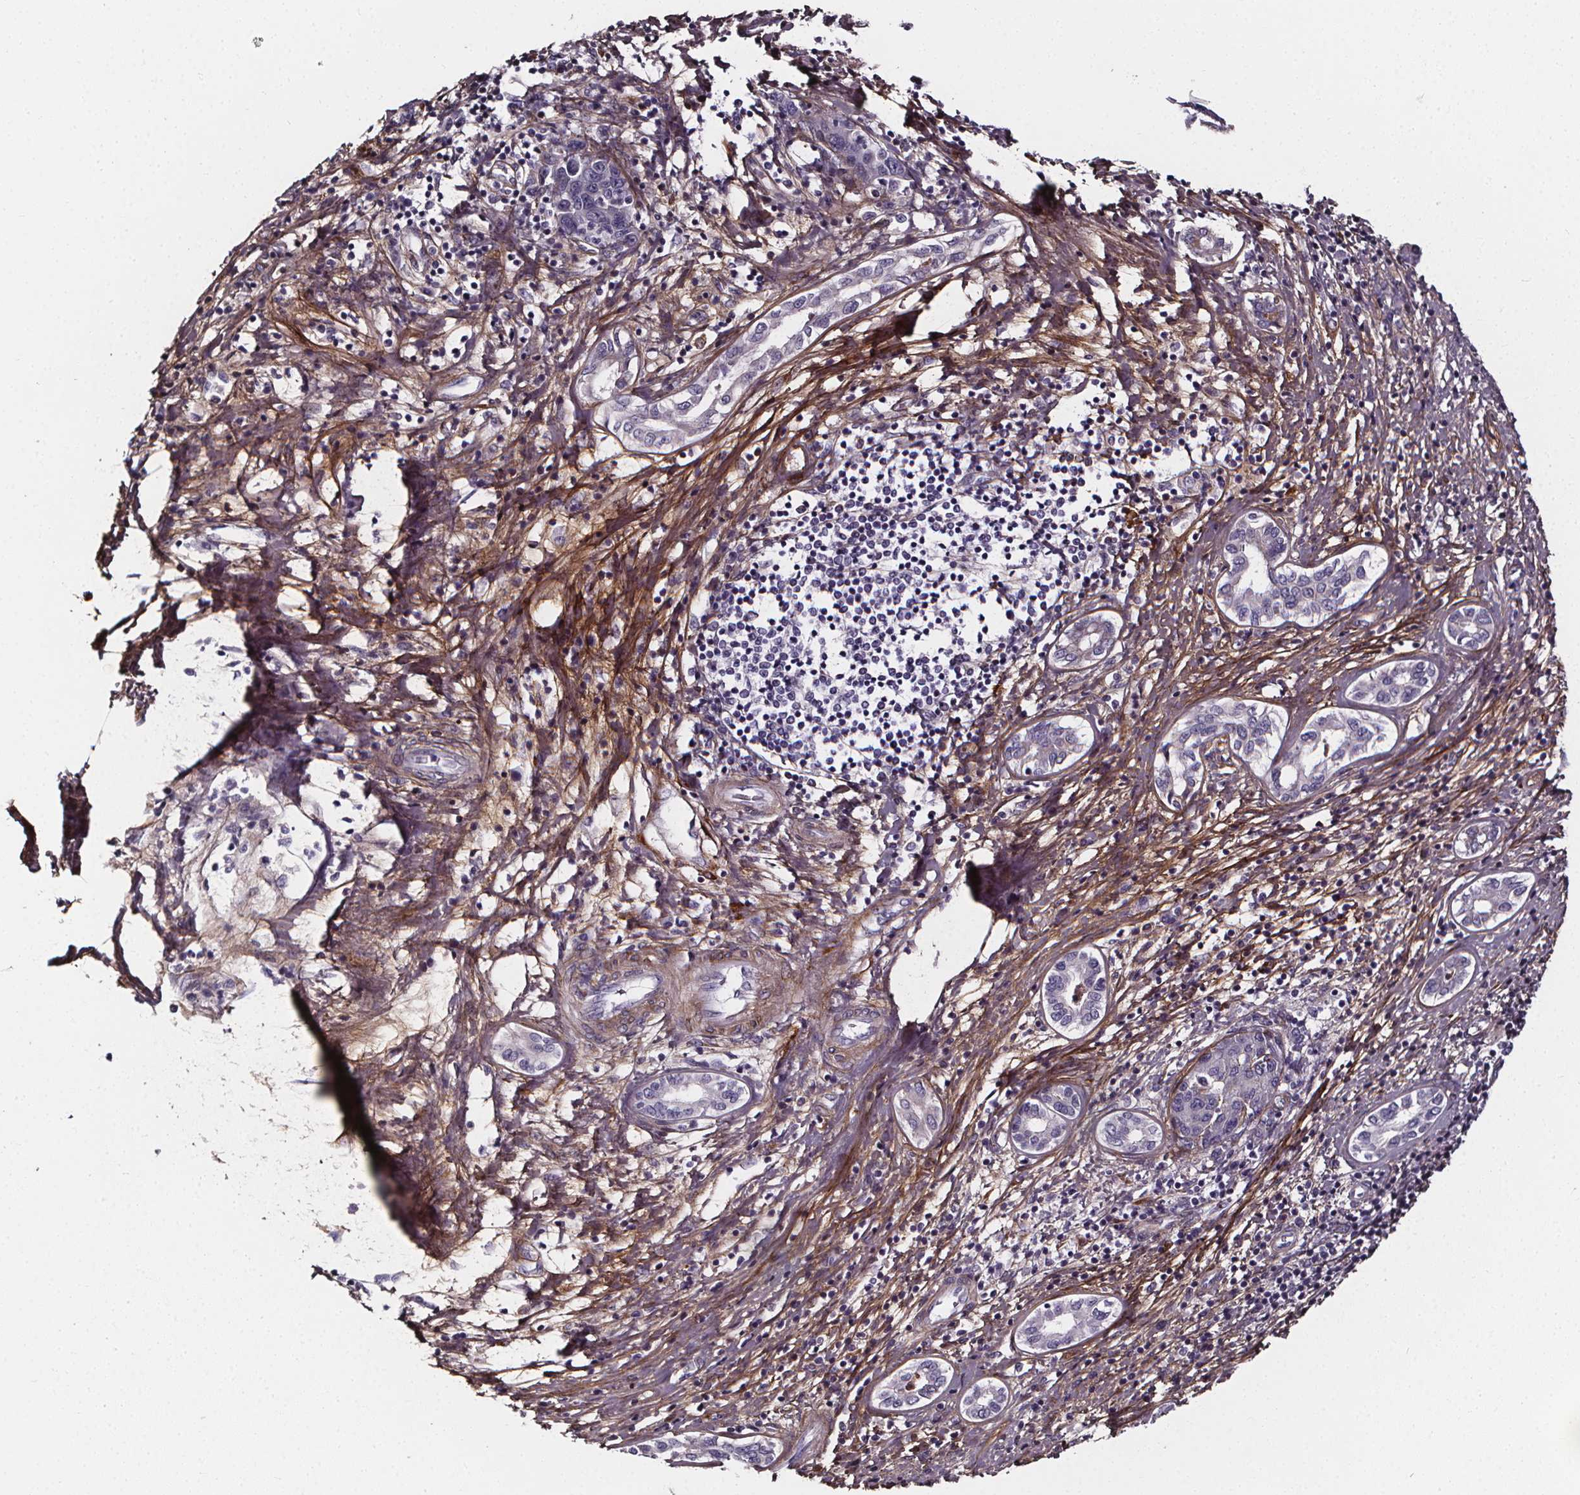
{"staining": {"intensity": "strong", "quantity": "25%-75%", "location": "cytoplasmic/membranous"}, "tissue": "liver cancer", "cell_type": "Tumor cells", "image_type": "cancer", "snomed": [{"axis": "morphology", "description": "Carcinoma, Hepatocellular, NOS"}, {"axis": "topography", "description": "Liver"}], "caption": "Tumor cells display strong cytoplasmic/membranous expression in about 25%-75% of cells in liver cancer.", "gene": "AEBP1", "patient": {"sex": "male", "age": 65}}